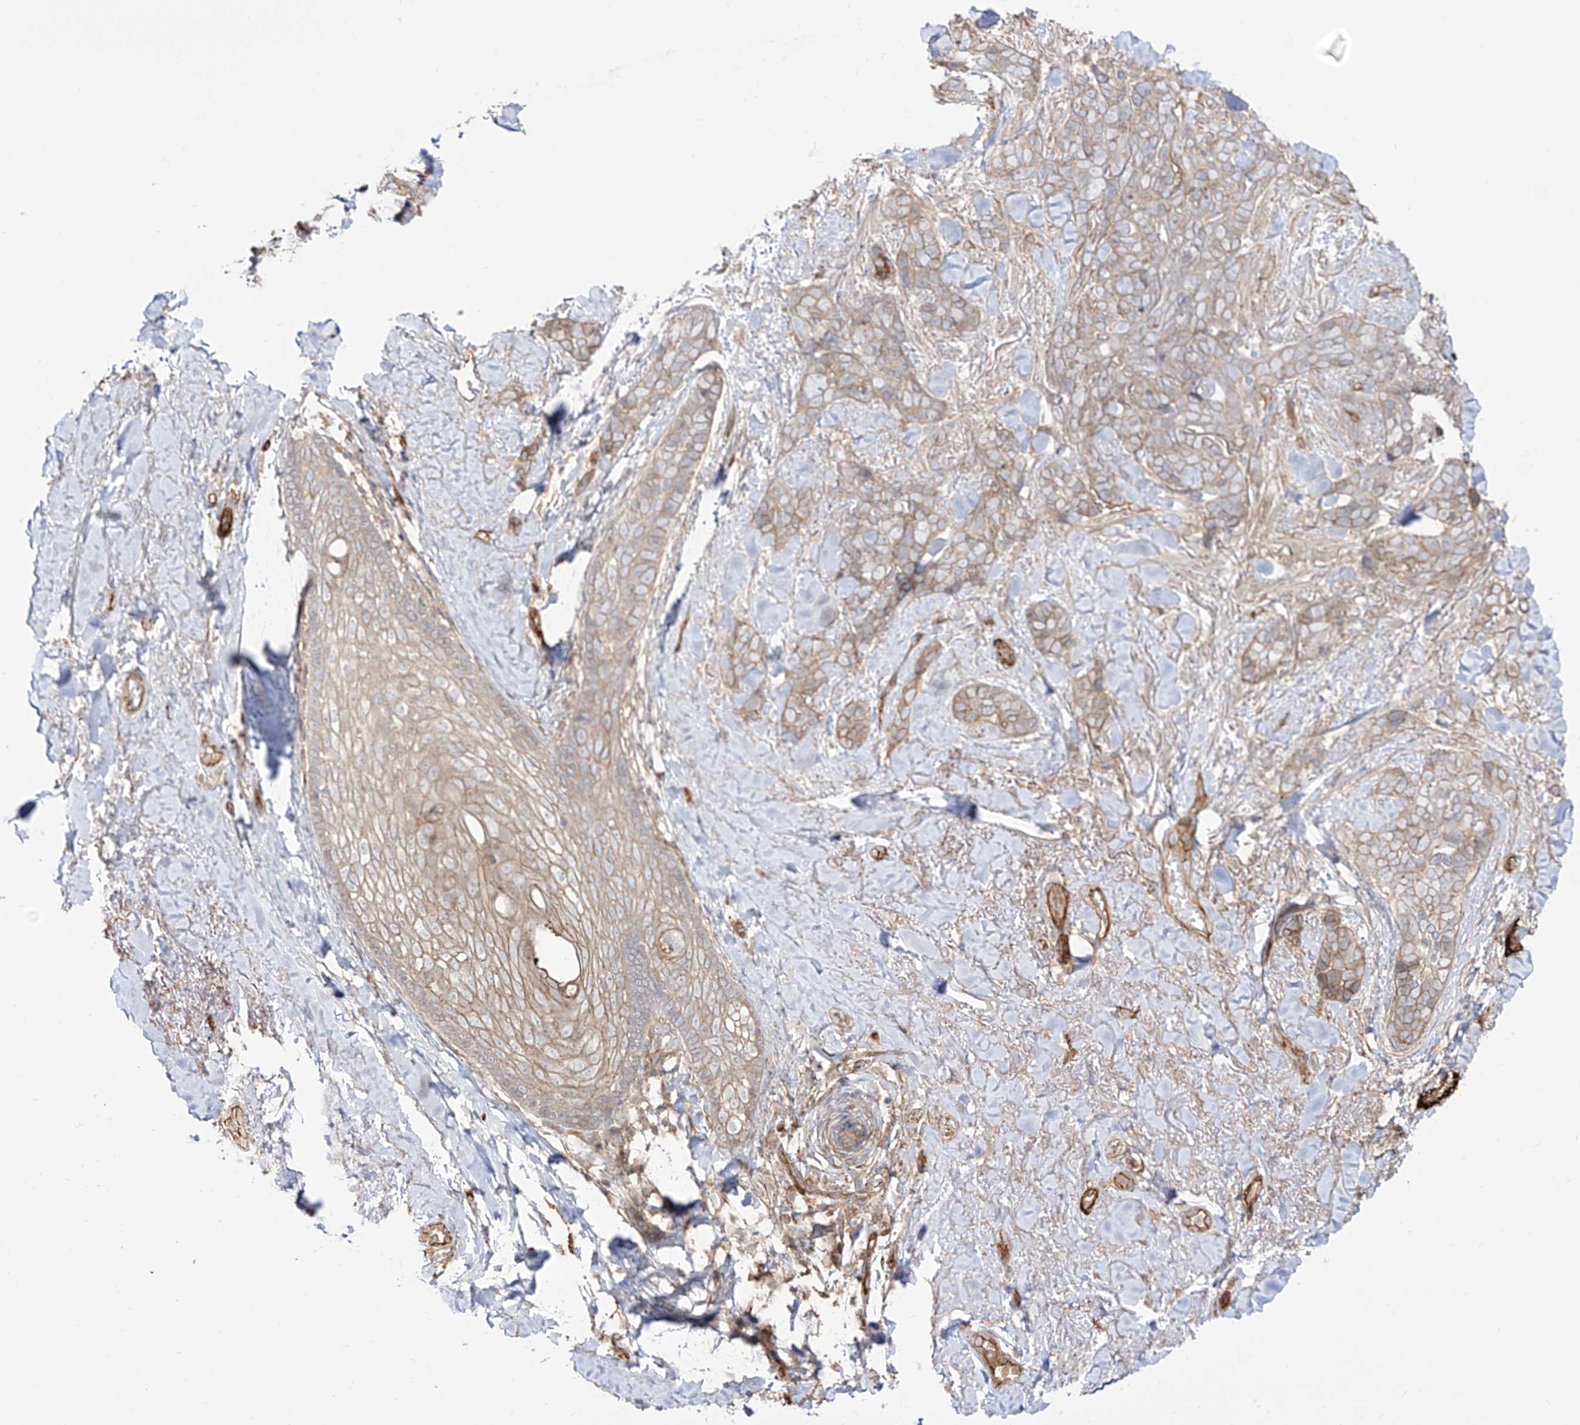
{"staining": {"intensity": "weak", "quantity": "<25%", "location": "cytoplasmic/membranous"}, "tissue": "skin cancer", "cell_type": "Tumor cells", "image_type": "cancer", "snomed": [{"axis": "morphology", "description": "Basal cell carcinoma"}, {"axis": "topography", "description": "Skin"}], "caption": "Skin cancer stained for a protein using immunohistochemistry demonstrates no positivity tumor cells.", "gene": "ZNF180", "patient": {"sex": "female", "age": 82}}